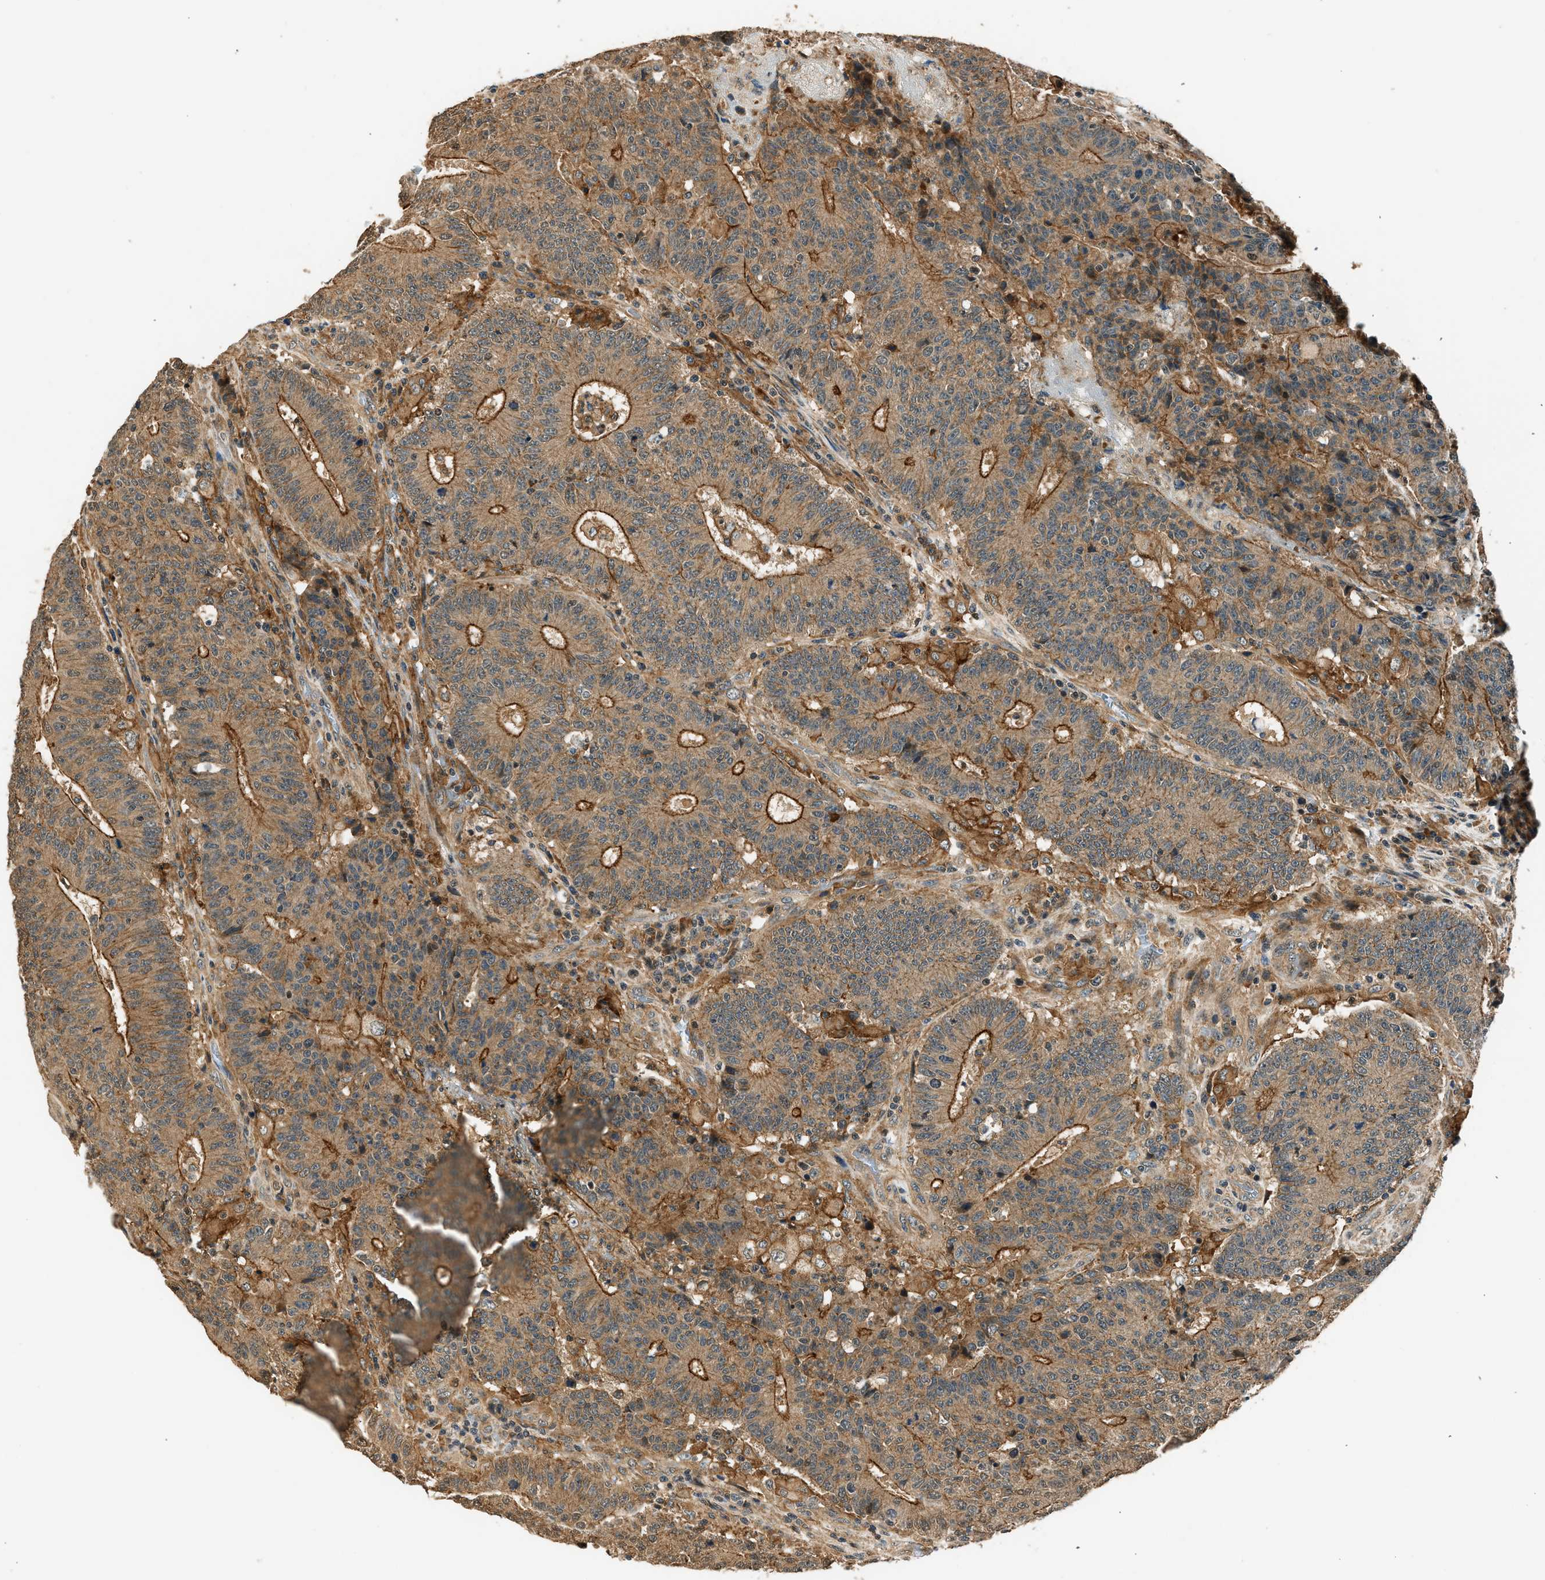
{"staining": {"intensity": "strong", "quantity": "25%-75%", "location": "cytoplasmic/membranous"}, "tissue": "colorectal cancer", "cell_type": "Tumor cells", "image_type": "cancer", "snomed": [{"axis": "morphology", "description": "Normal tissue, NOS"}, {"axis": "morphology", "description": "Adenocarcinoma, NOS"}, {"axis": "topography", "description": "Colon"}], "caption": "Adenocarcinoma (colorectal) stained for a protein reveals strong cytoplasmic/membranous positivity in tumor cells.", "gene": "ARHGEF11", "patient": {"sex": "female", "age": 75}}